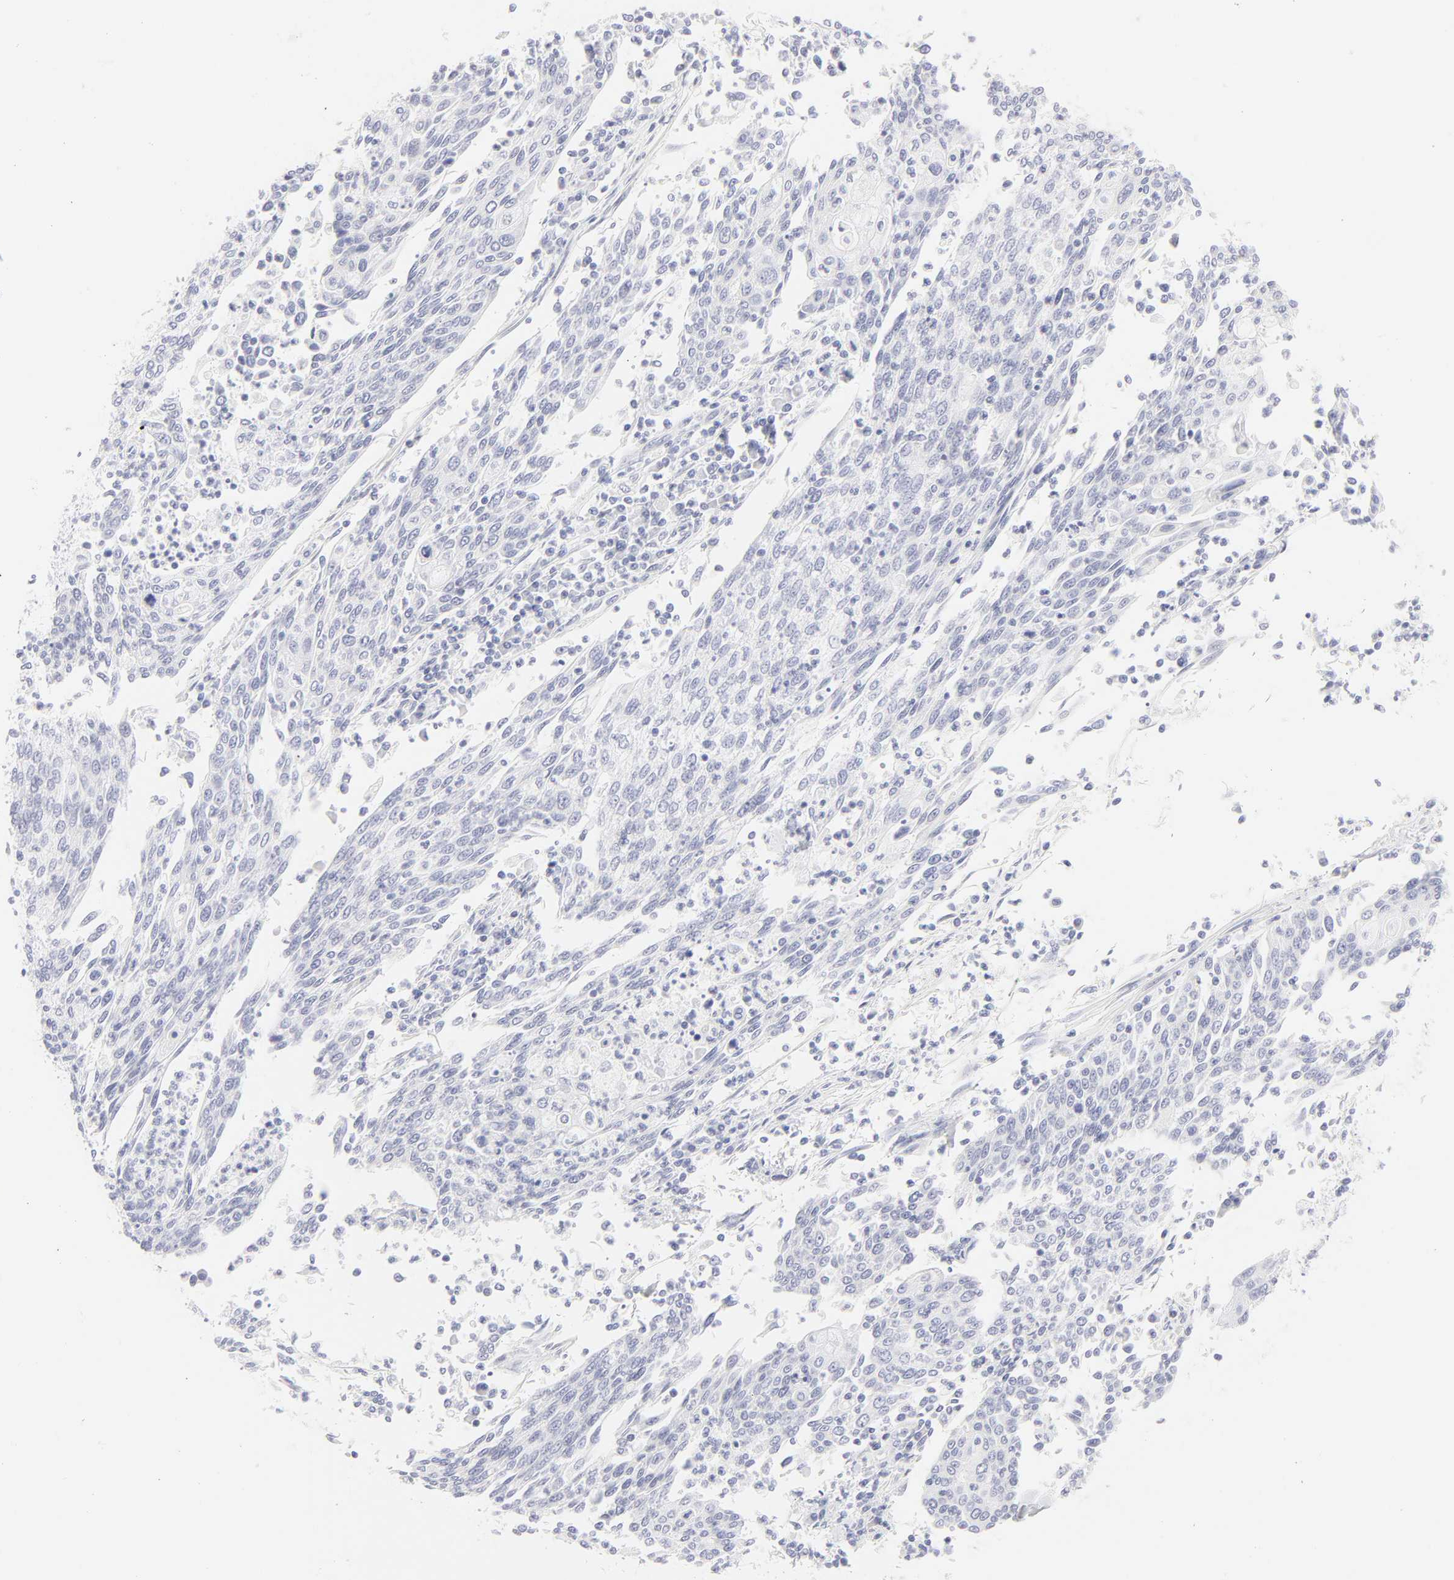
{"staining": {"intensity": "negative", "quantity": "none", "location": "none"}, "tissue": "cervical cancer", "cell_type": "Tumor cells", "image_type": "cancer", "snomed": [{"axis": "morphology", "description": "Squamous cell carcinoma, NOS"}, {"axis": "topography", "description": "Cervix"}], "caption": "Immunohistochemistry (IHC) of human squamous cell carcinoma (cervical) exhibits no expression in tumor cells.", "gene": "ELF3", "patient": {"sex": "female", "age": 40}}